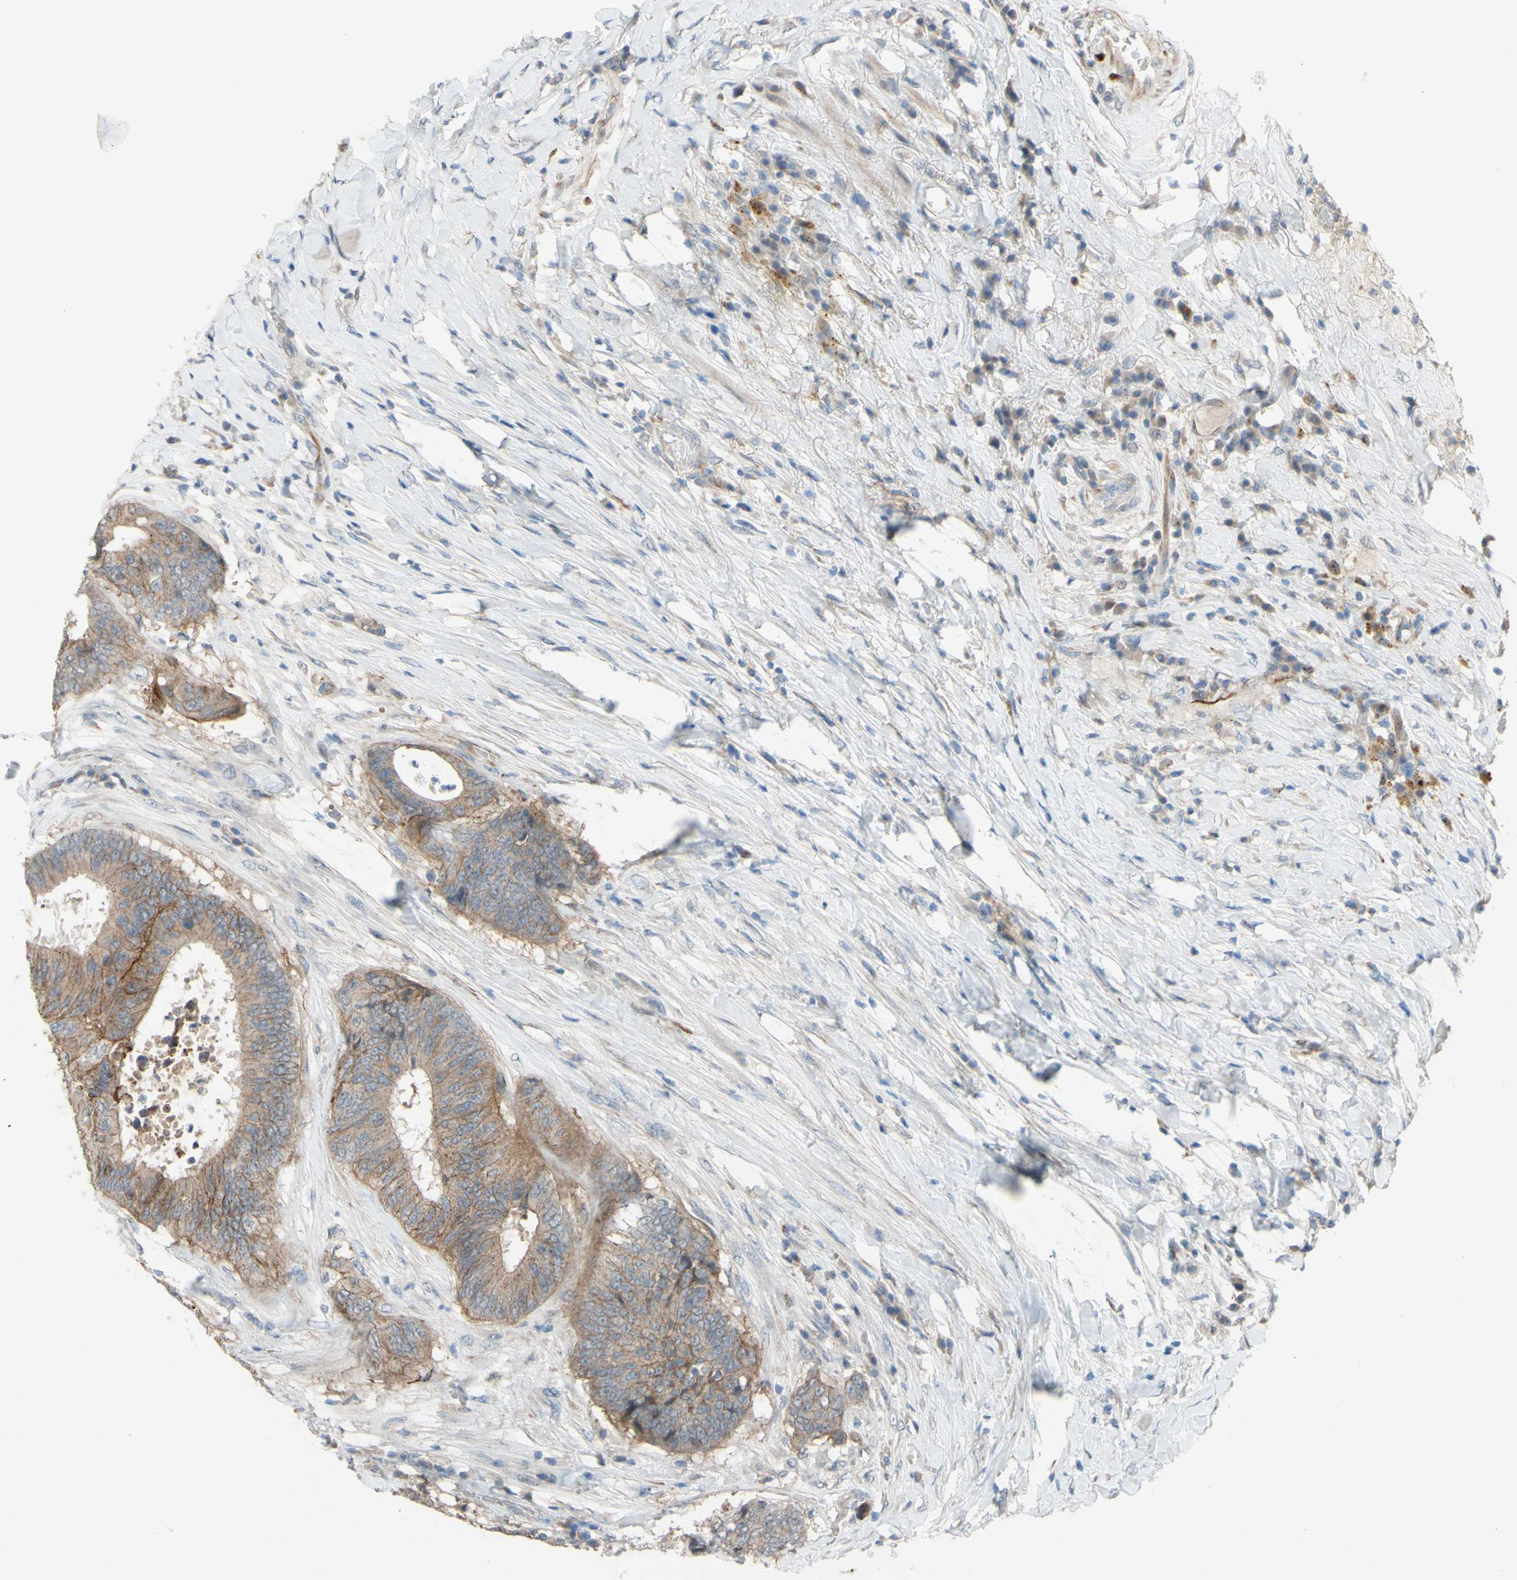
{"staining": {"intensity": "moderate", "quantity": ">75%", "location": "cytoplasmic/membranous"}, "tissue": "colorectal cancer", "cell_type": "Tumor cells", "image_type": "cancer", "snomed": [{"axis": "morphology", "description": "Adenocarcinoma, NOS"}, {"axis": "topography", "description": "Rectum"}], "caption": "Human colorectal adenocarcinoma stained with a brown dye reveals moderate cytoplasmic/membranous positive positivity in approximately >75% of tumor cells.", "gene": "CDCP1", "patient": {"sex": "male", "age": 72}}